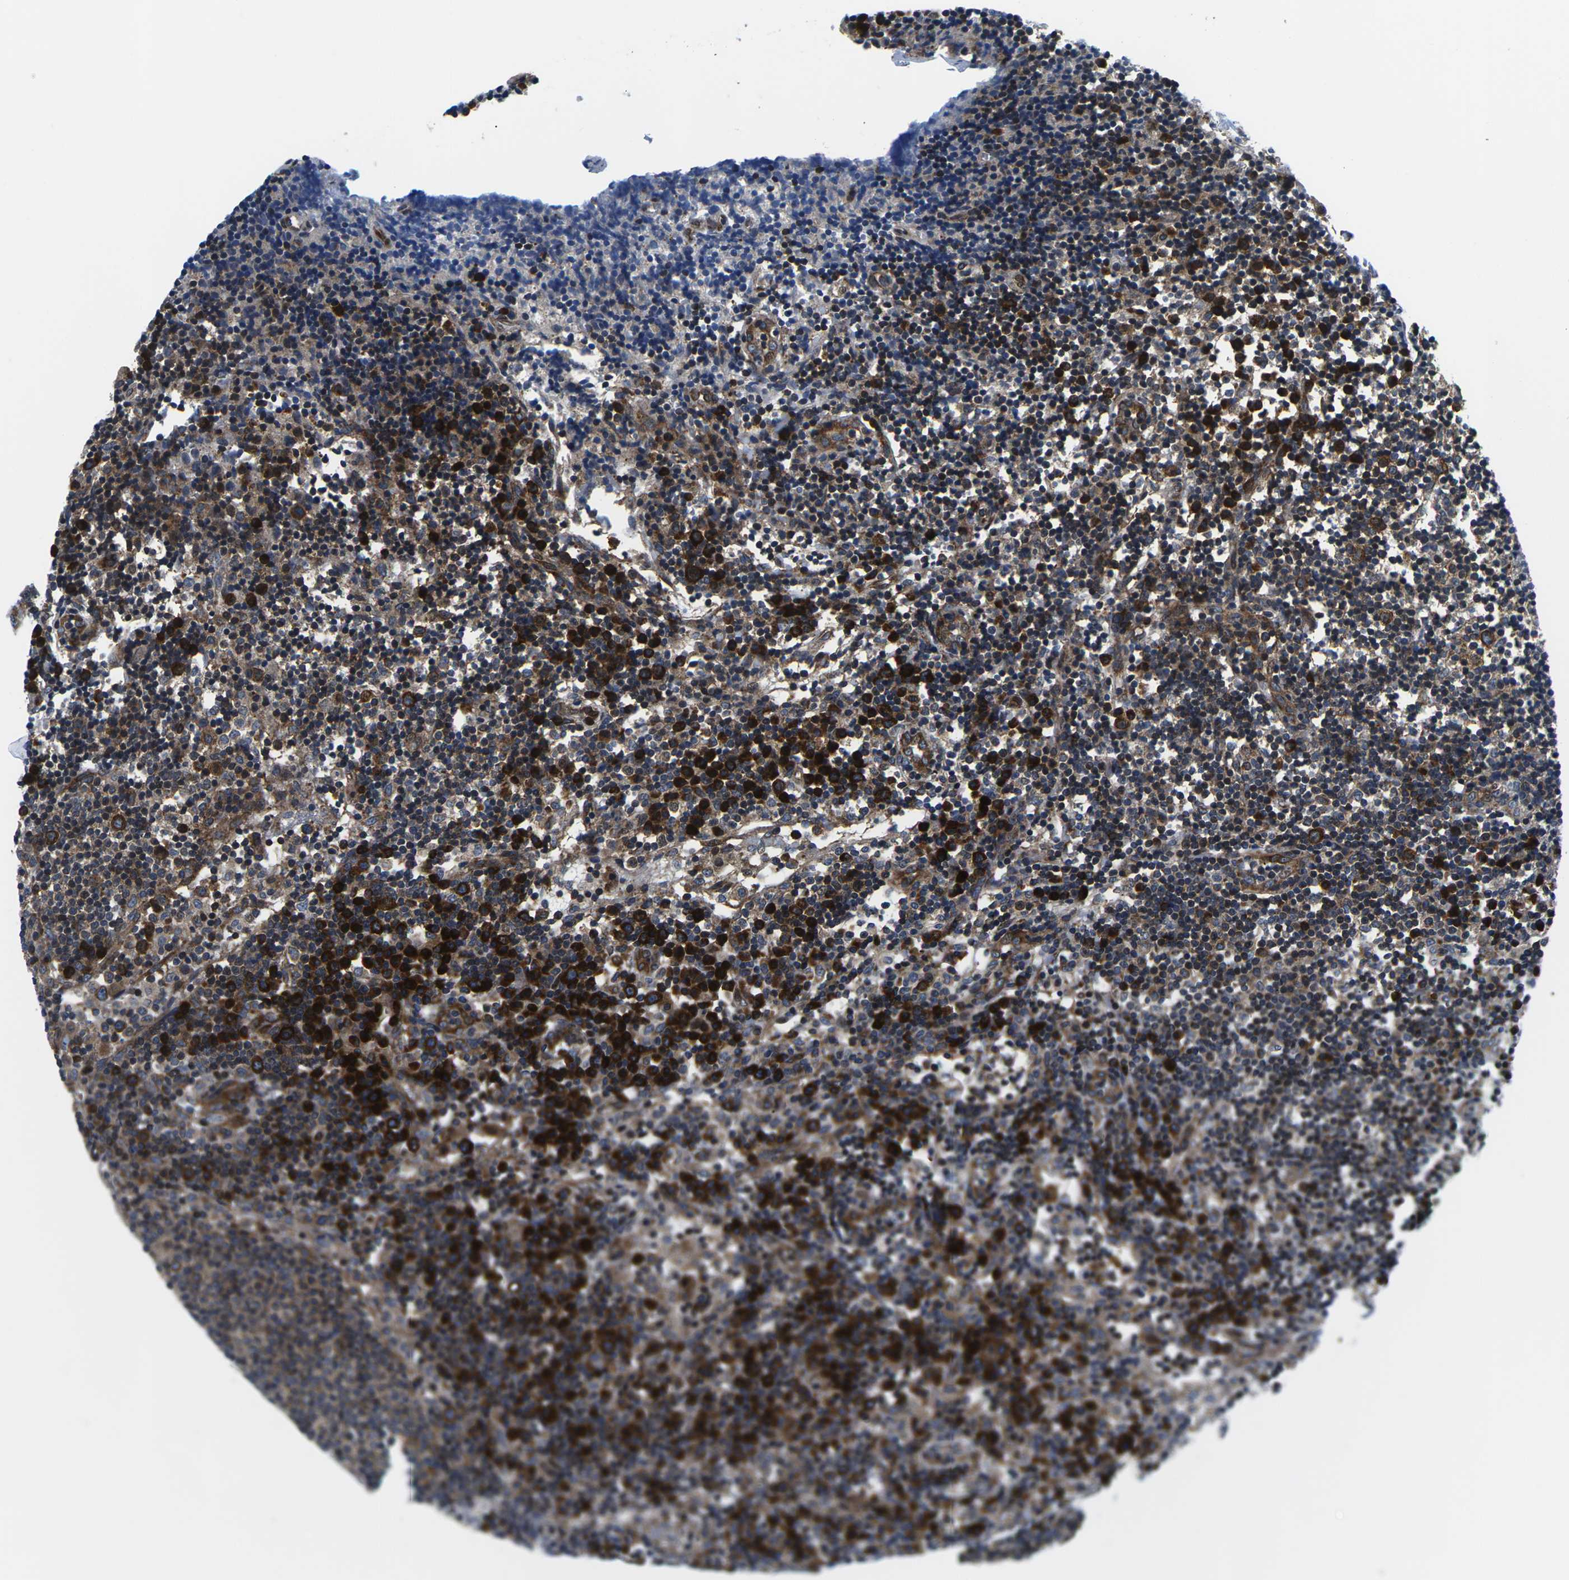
{"staining": {"intensity": "strong", "quantity": "25%-75%", "location": "cytoplasmic/membranous"}, "tissue": "lymph node", "cell_type": "Germinal center cells", "image_type": "normal", "snomed": [{"axis": "morphology", "description": "Normal tissue, NOS"}, {"axis": "topography", "description": "Lymph node"}], "caption": "Lymph node stained with a brown dye exhibits strong cytoplasmic/membranous positive expression in about 25%-75% of germinal center cells.", "gene": "EIF4E", "patient": {"sex": "female", "age": 53}}